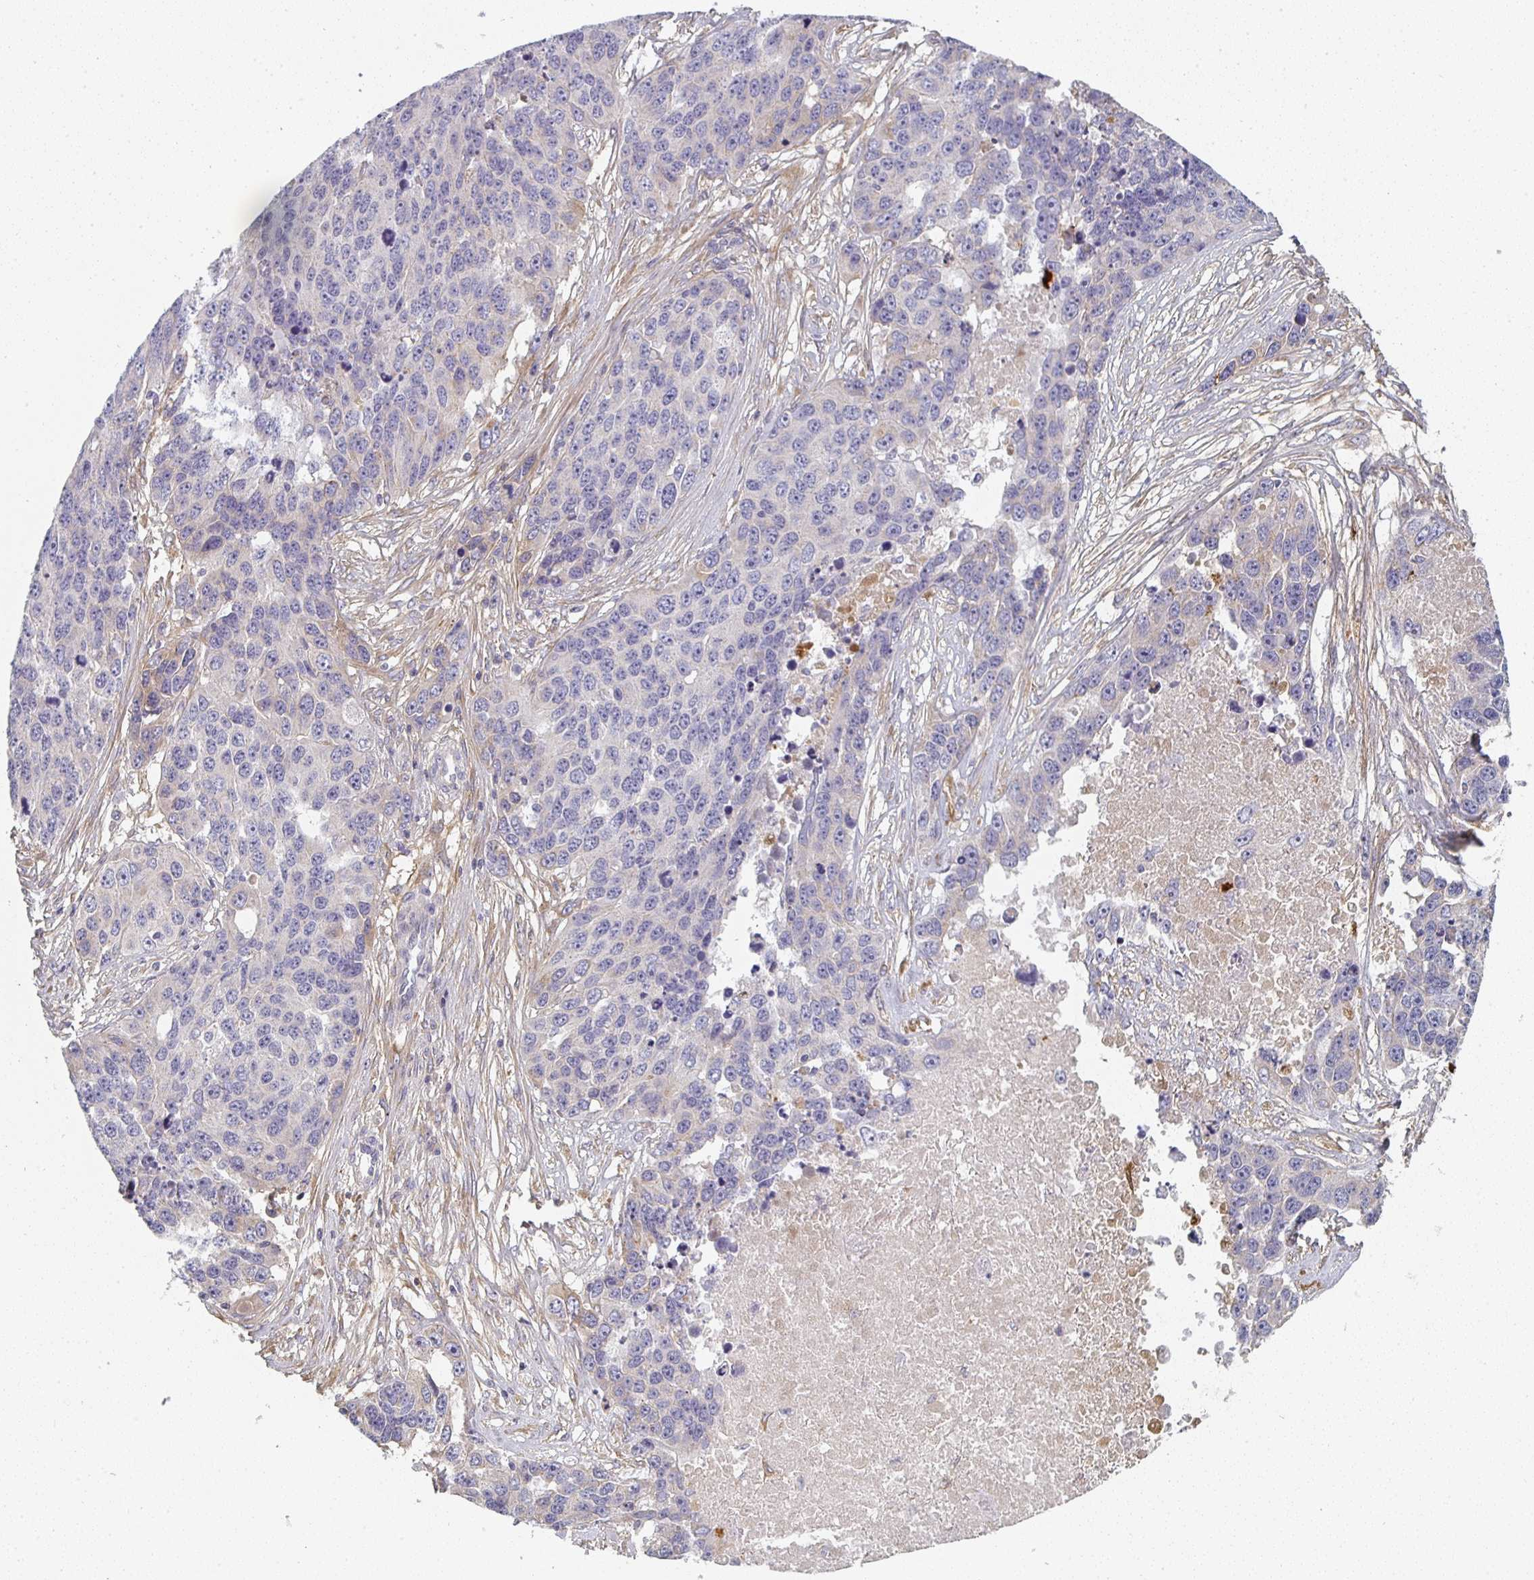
{"staining": {"intensity": "negative", "quantity": "none", "location": "none"}, "tissue": "ovarian cancer", "cell_type": "Tumor cells", "image_type": "cancer", "snomed": [{"axis": "morphology", "description": "Cystadenocarcinoma, serous, NOS"}, {"axis": "topography", "description": "Ovary"}], "caption": "DAB immunohistochemical staining of human ovarian serous cystadenocarcinoma exhibits no significant expression in tumor cells. (DAB immunohistochemistry (IHC) visualized using brightfield microscopy, high magnification).", "gene": "CTHRC1", "patient": {"sex": "female", "age": 76}}